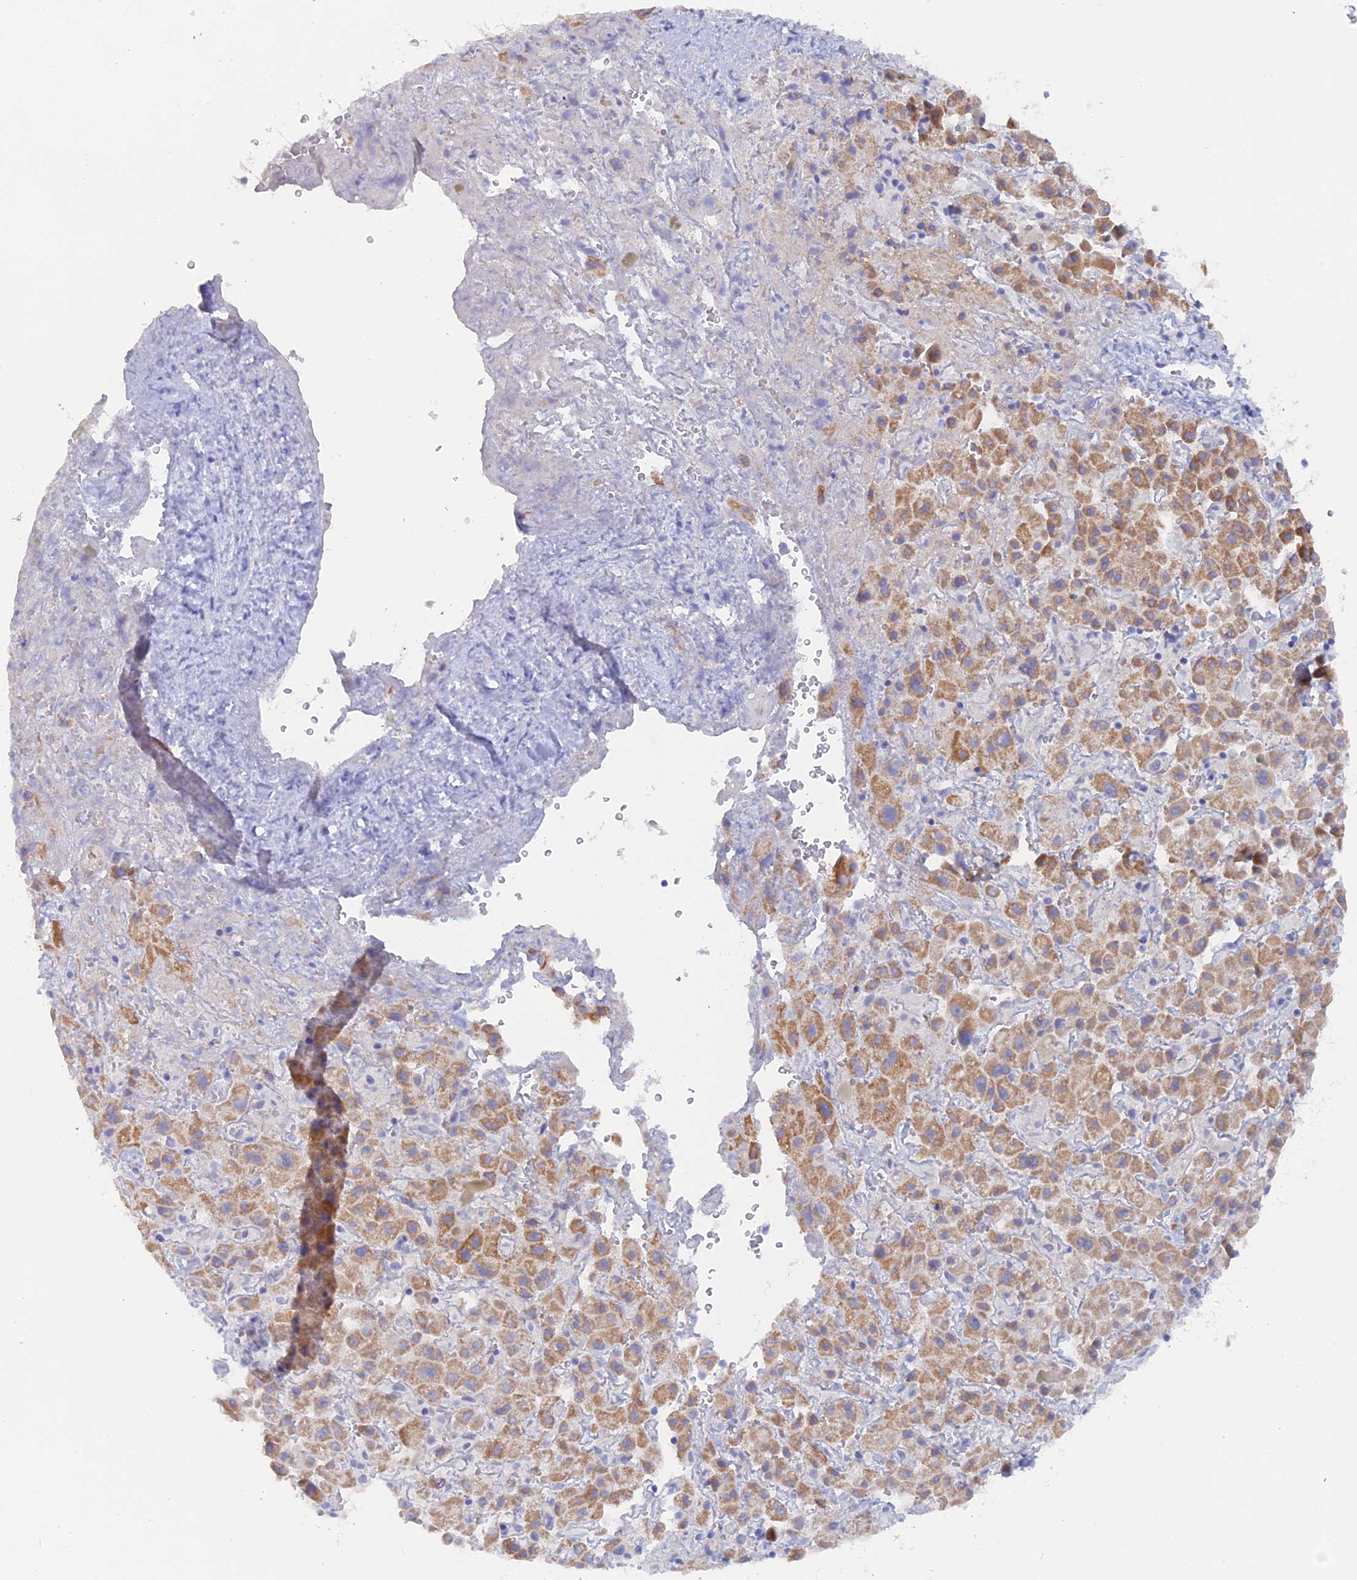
{"staining": {"intensity": "moderate", "quantity": "25%-75%", "location": "cytoplasmic/membranous"}, "tissue": "liver cancer", "cell_type": "Tumor cells", "image_type": "cancer", "snomed": [{"axis": "morphology", "description": "Cholangiocarcinoma"}, {"axis": "topography", "description": "Liver"}], "caption": "Liver cancer (cholangiocarcinoma) was stained to show a protein in brown. There is medium levels of moderate cytoplasmic/membranous staining in approximately 25%-75% of tumor cells.", "gene": "DACT3", "patient": {"sex": "female", "age": 52}}